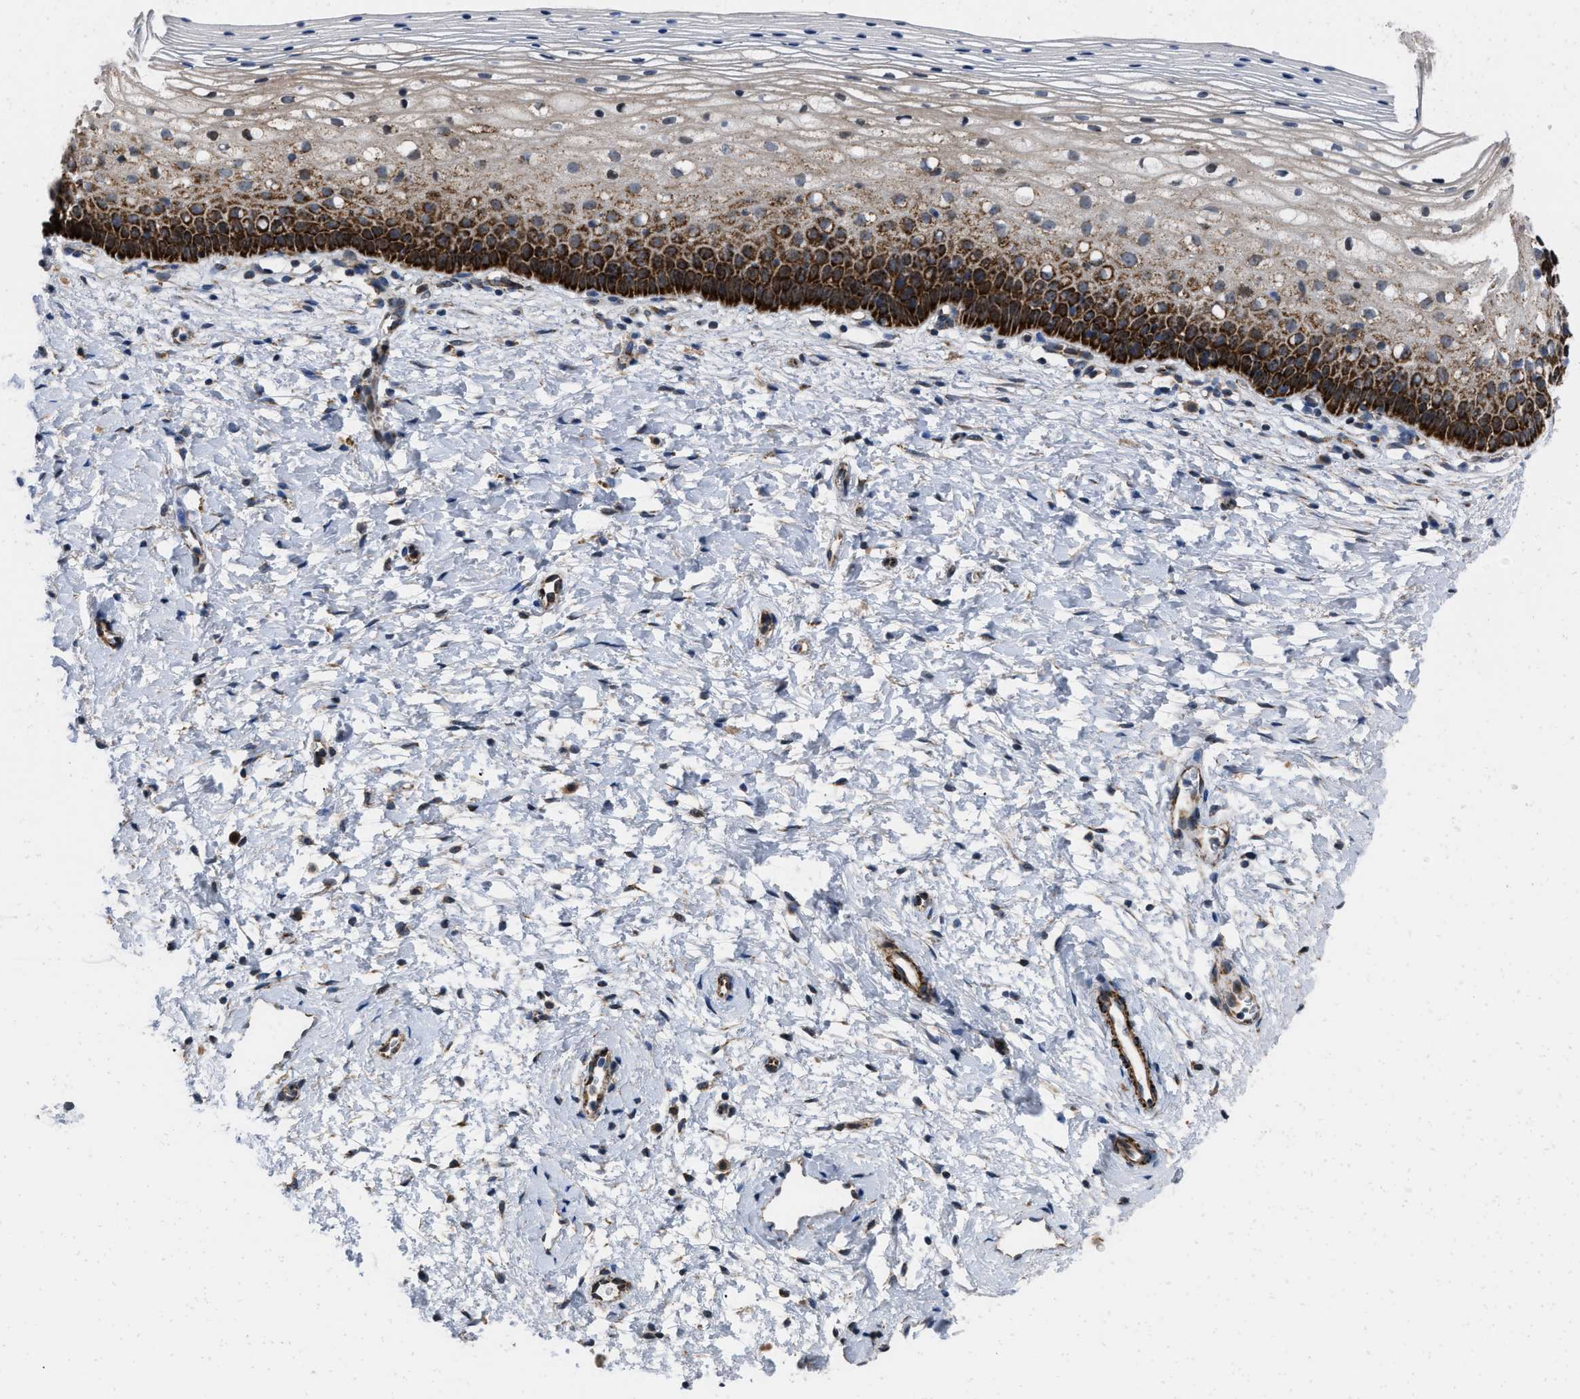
{"staining": {"intensity": "strong", "quantity": ">75%", "location": "cytoplasmic/membranous"}, "tissue": "cervix", "cell_type": "Squamous epithelial cells", "image_type": "normal", "snomed": [{"axis": "morphology", "description": "Normal tissue, NOS"}, {"axis": "topography", "description": "Cervix"}], "caption": "Immunohistochemistry histopathology image of normal cervix stained for a protein (brown), which shows high levels of strong cytoplasmic/membranous expression in approximately >75% of squamous epithelial cells.", "gene": "AKAP1", "patient": {"sex": "female", "age": 72}}